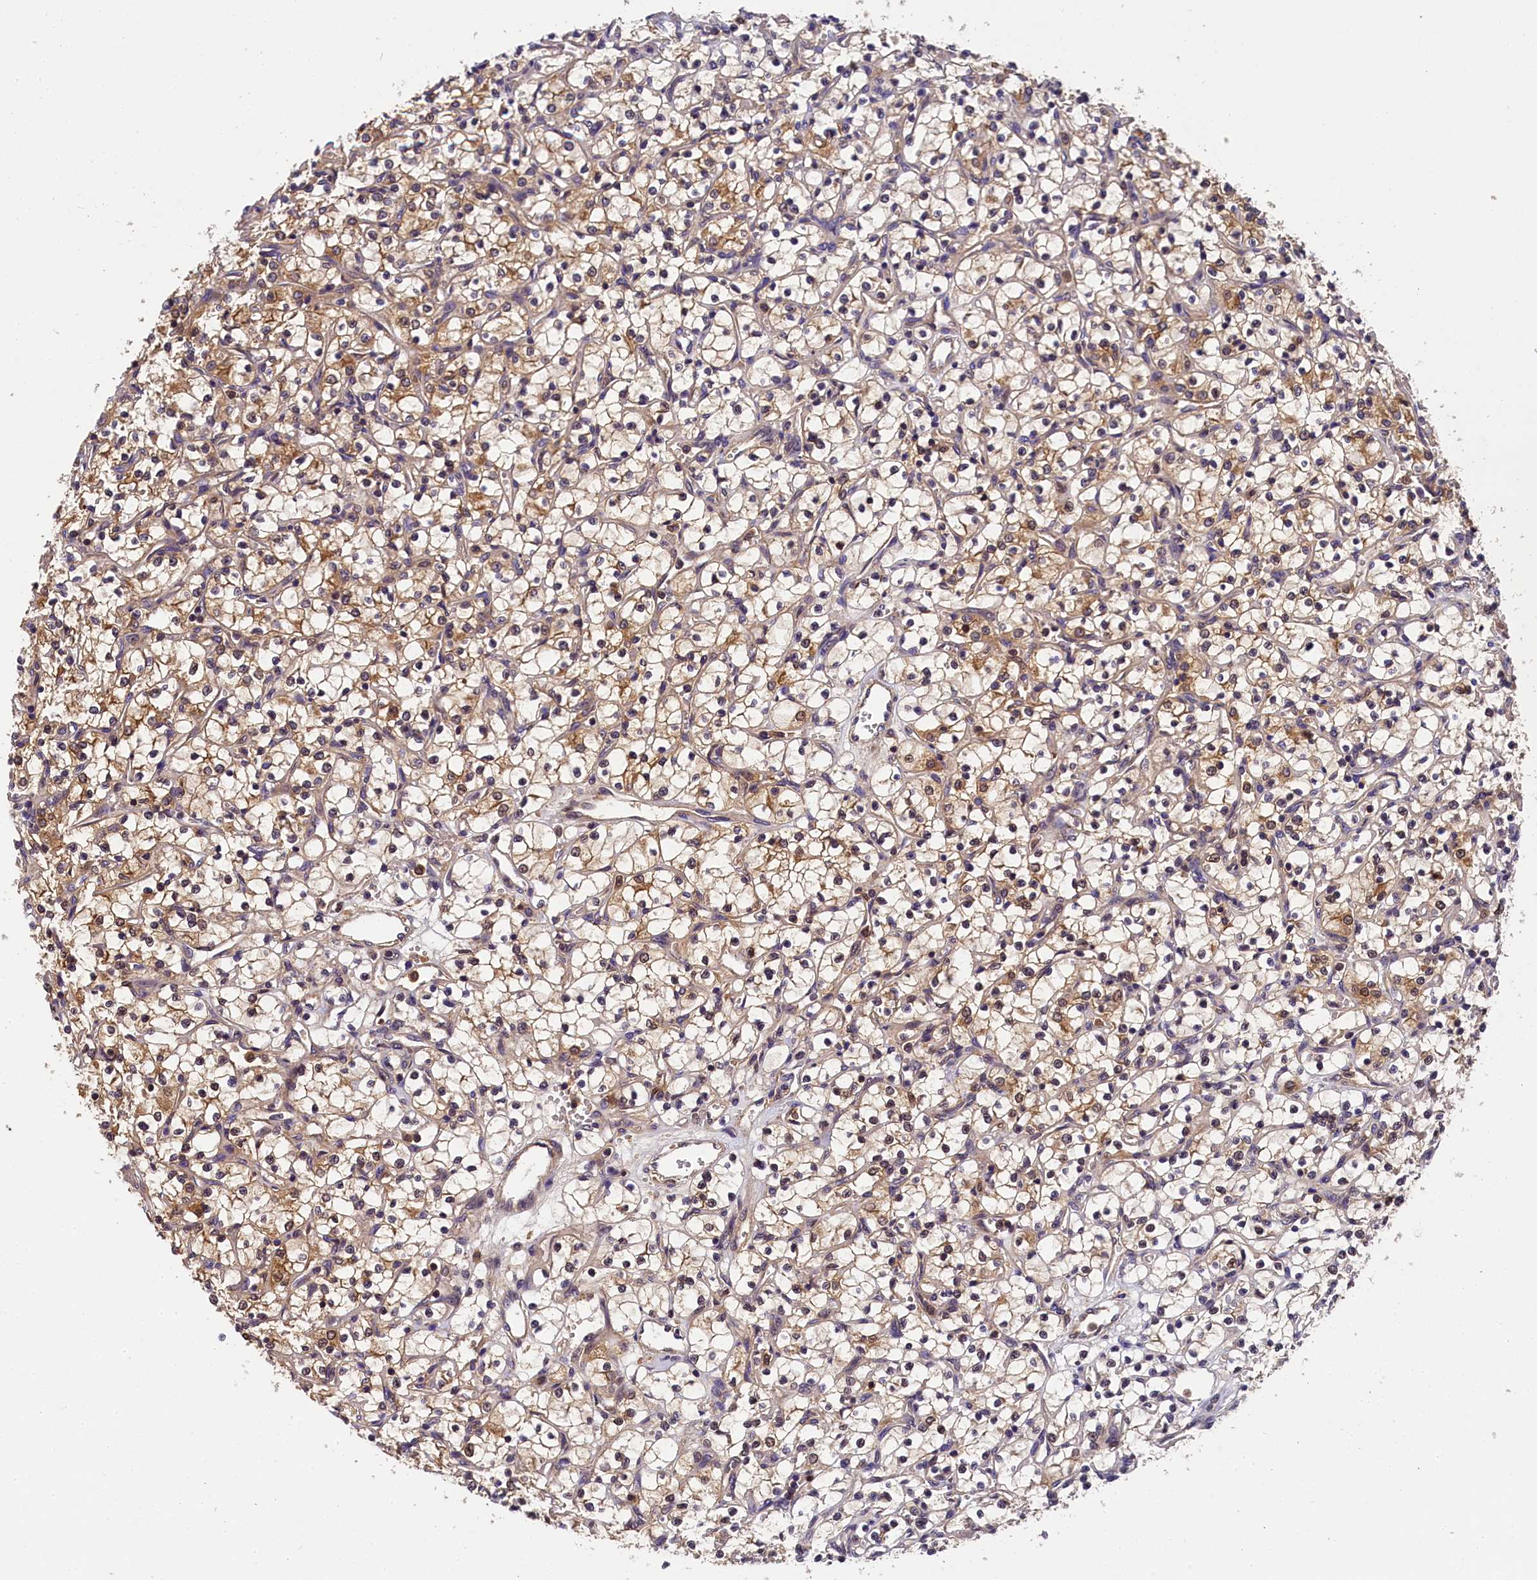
{"staining": {"intensity": "moderate", "quantity": ">75%", "location": "cytoplasmic/membranous,nuclear"}, "tissue": "renal cancer", "cell_type": "Tumor cells", "image_type": "cancer", "snomed": [{"axis": "morphology", "description": "Adenocarcinoma, NOS"}, {"axis": "topography", "description": "Kidney"}], "caption": "DAB immunohistochemical staining of renal adenocarcinoma shows moderate cytoplasmic/membranous and nuclear protein positivity in about >75% of tumor cells.", "gene": "EIF6", "patient": {"sex": "female", "age": 69}}